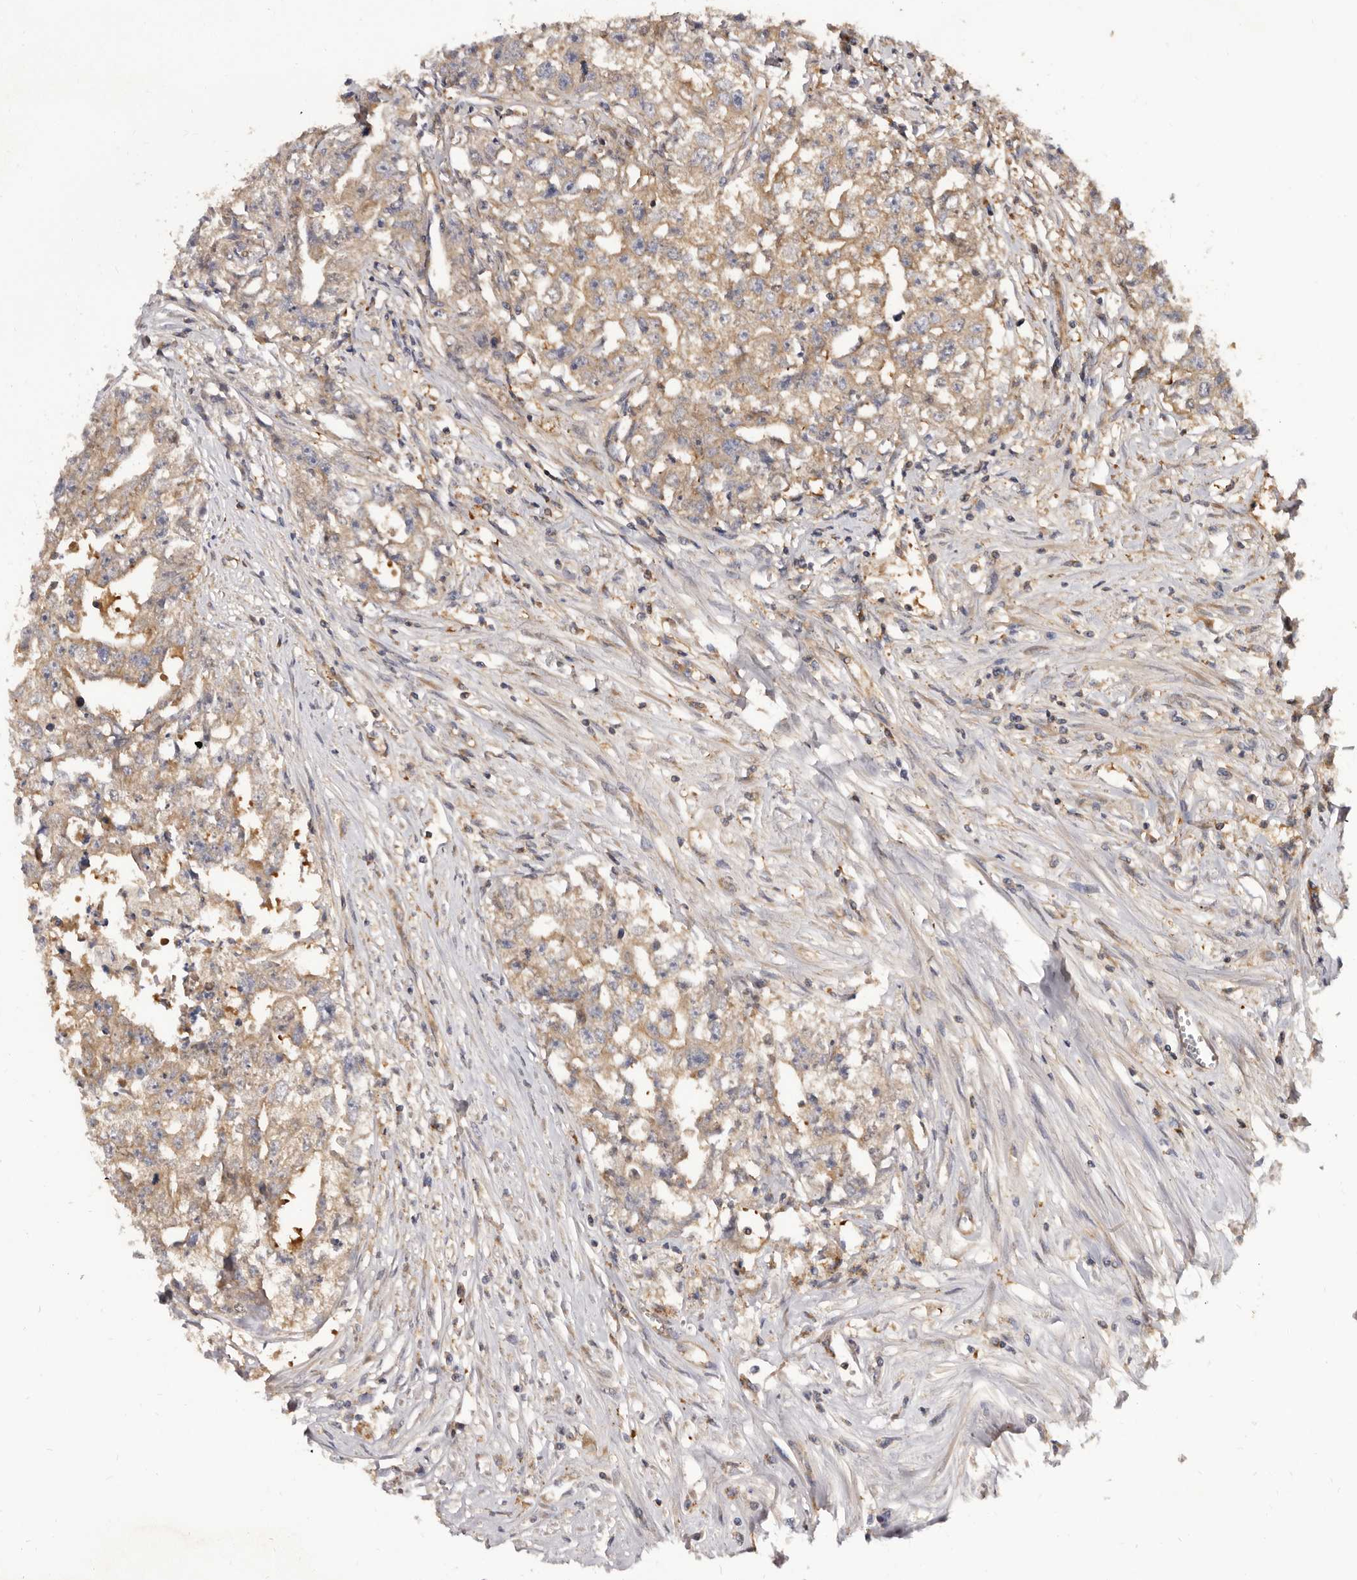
{"staining": {"intensity": "weak", "quantity": ">75%", "location": "cytoplasmic/membranous"}, "tissue": "testis cancer", "cell_type": "Tumor cells", "image_type": "cancer", "snomed": [{"axis": "morphology", "description": "Seminoma, NOS"}, {"axis": "morphology", "description": "Carcinoma, Embryonal, NOS"}, {"axis": "topography", "description": "Testis"}], "caption": "Tumor cells demonstrate low levels of weak cytoplasmic/membranous positivity in approximately >75% of cells in human testis cancer. The protein of interest is shown in brown color, while the nuclei are stained blue.", "gene": "ADAMTS20", "patient": {"sex": "male", "age": 43}}